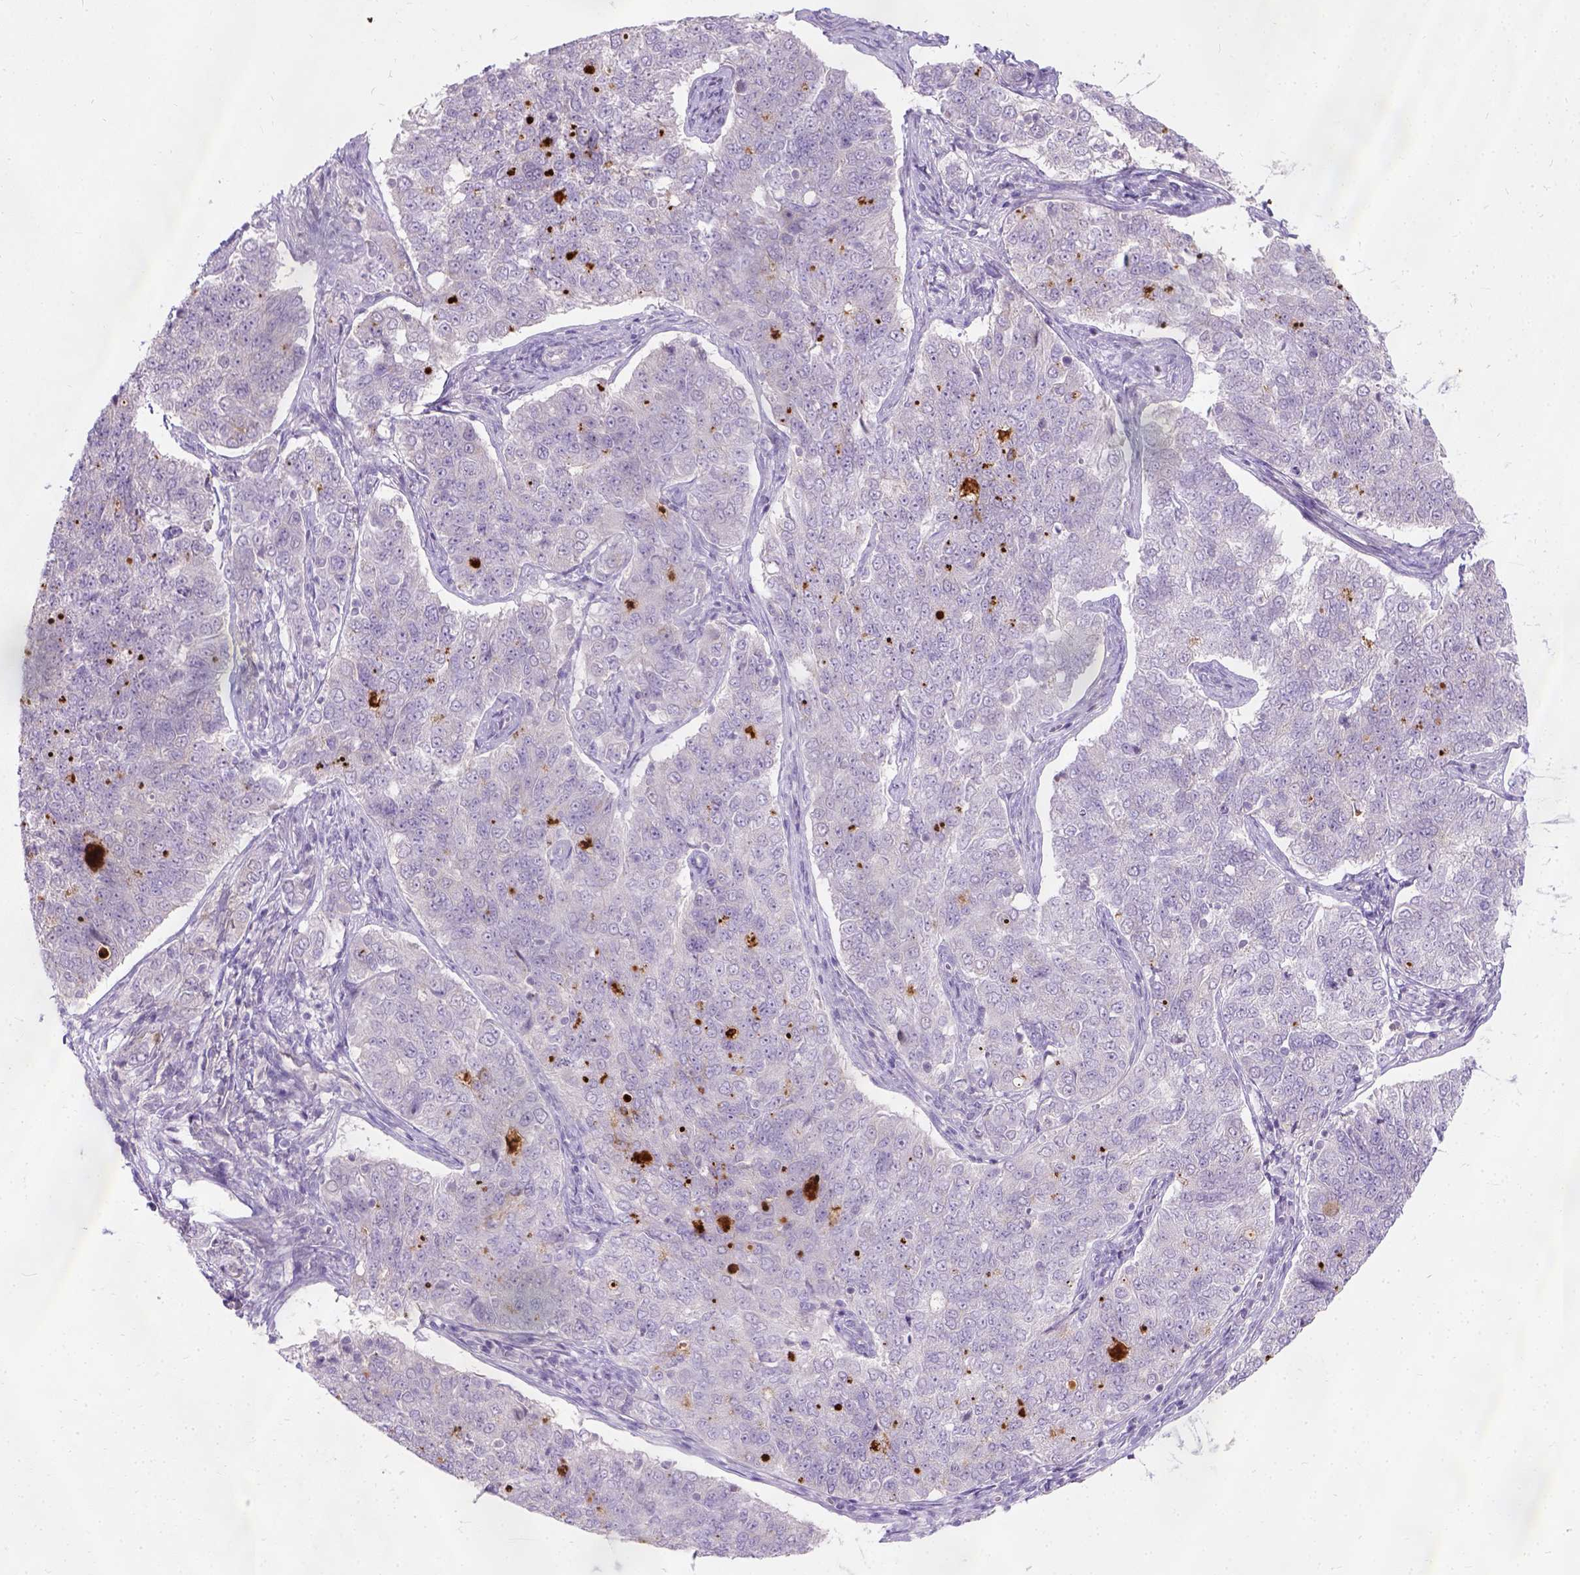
{"staining": {"intensity": "negative", "quantity": "none", "location": "none"}, "tissue": "endometrial cancer", "cell_type": "Tumor cells", "image_type": "cancer", "snomed": [{"axis": "morphology", "description": "Adenocarcinoma, NOS"}, {"axis": "topography", "description": "Endometrium"}], "caption": "The IHC micrograph has no significant positivity in tumor cells of endometrial cancer (adenocarcinoma) tissue.", "gene": "C20orf144", "patient": {"sex": "female", "age": 43}}